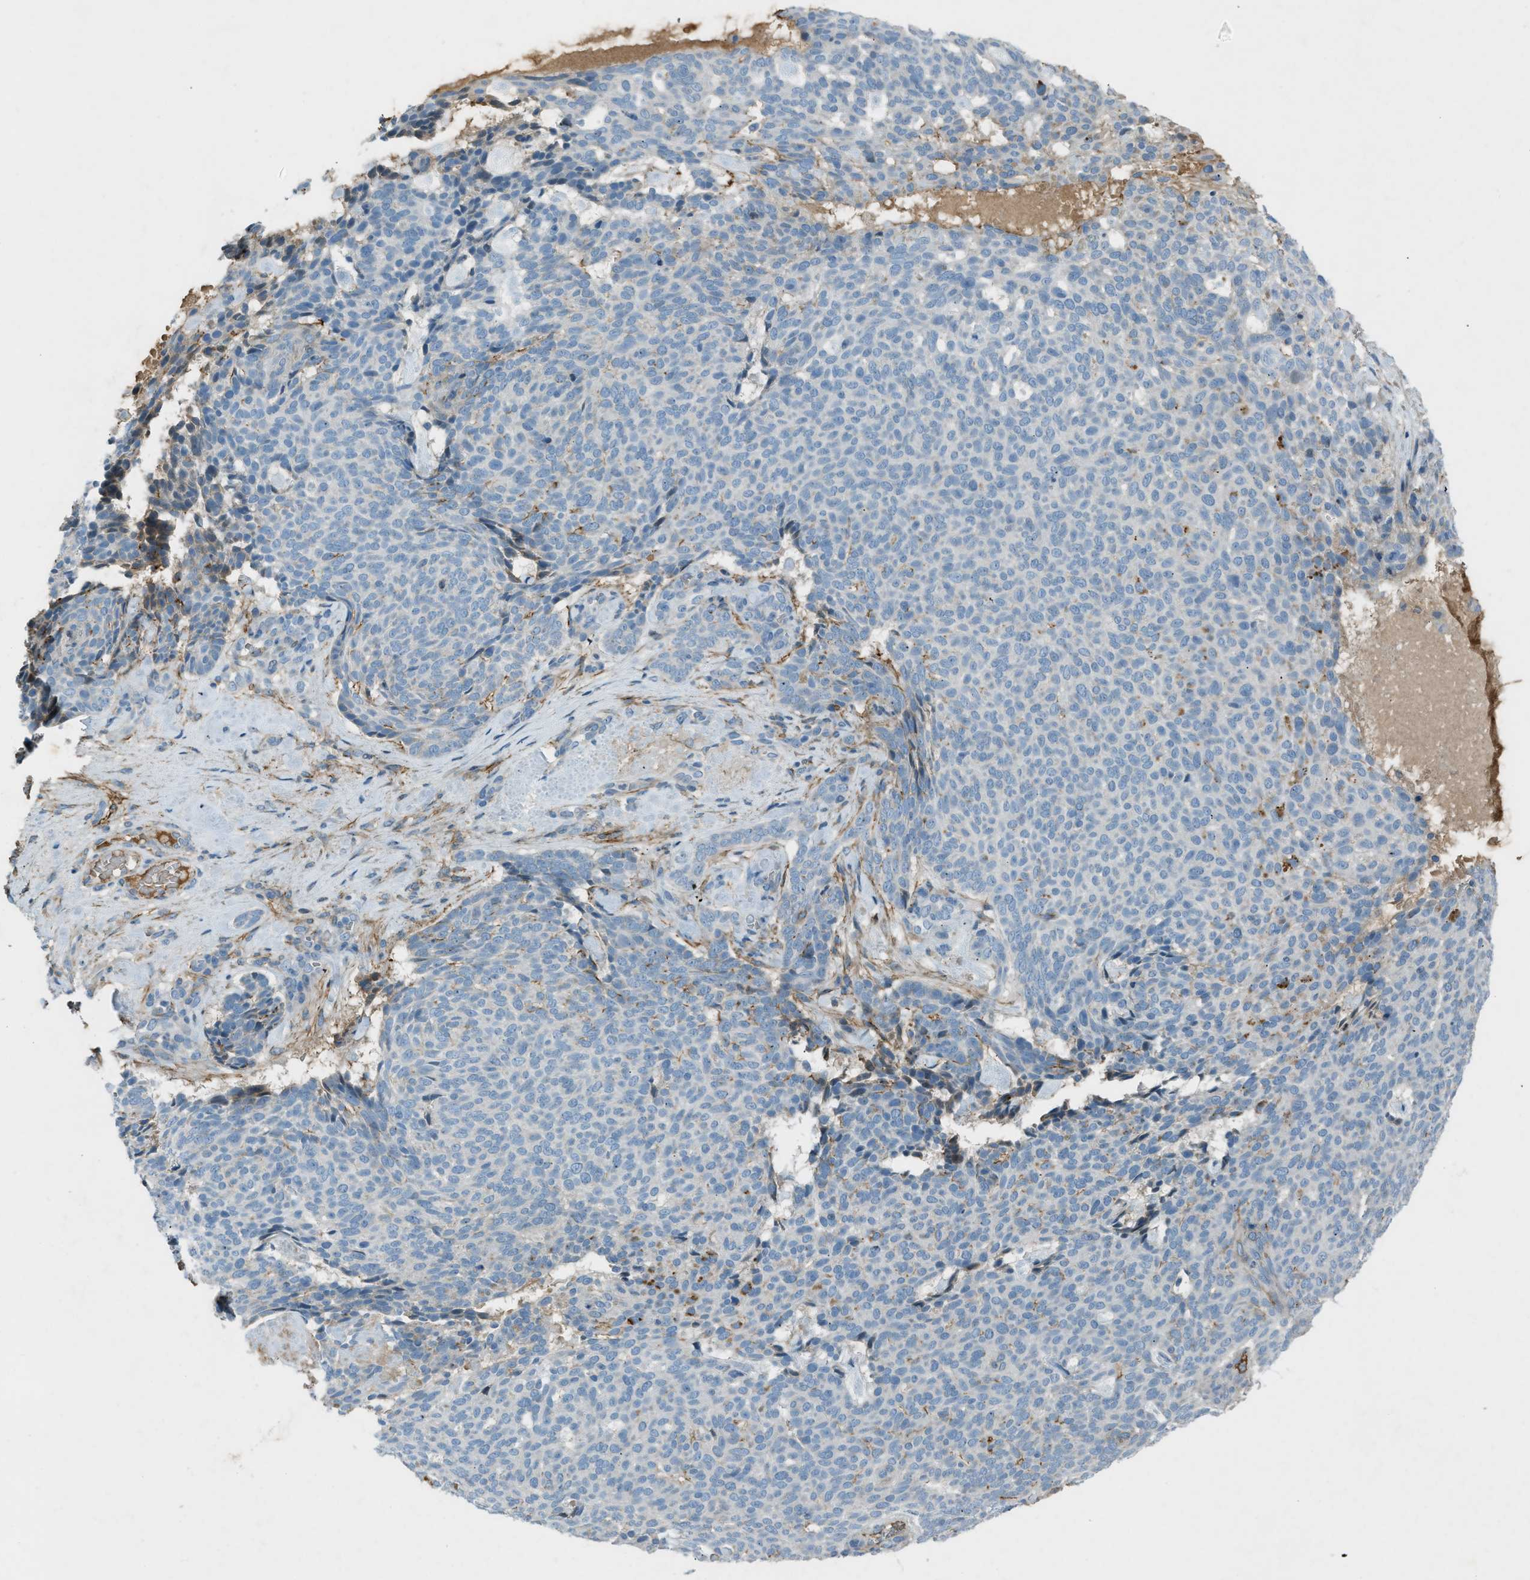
{"staining": {"intensity": "negative", "quantity": "none", "location": "none"}, "tissue": "skin cancer", "cell_type": "Tumor cells", "image_type": "cancer", "snomed": [{"axis": "morphology", "description": "Basal cell carcinoma"}, {"axis": "topography", "description": "Skin"}], "caption": "A high-resolution histopathology image shows immunohistochemistry staining of skin cancer (basal cell carcinoma), which displays no significant staining in tumor cells.", "gene": "FBLN2", "patient": {"sex": "male", "age": 61}}